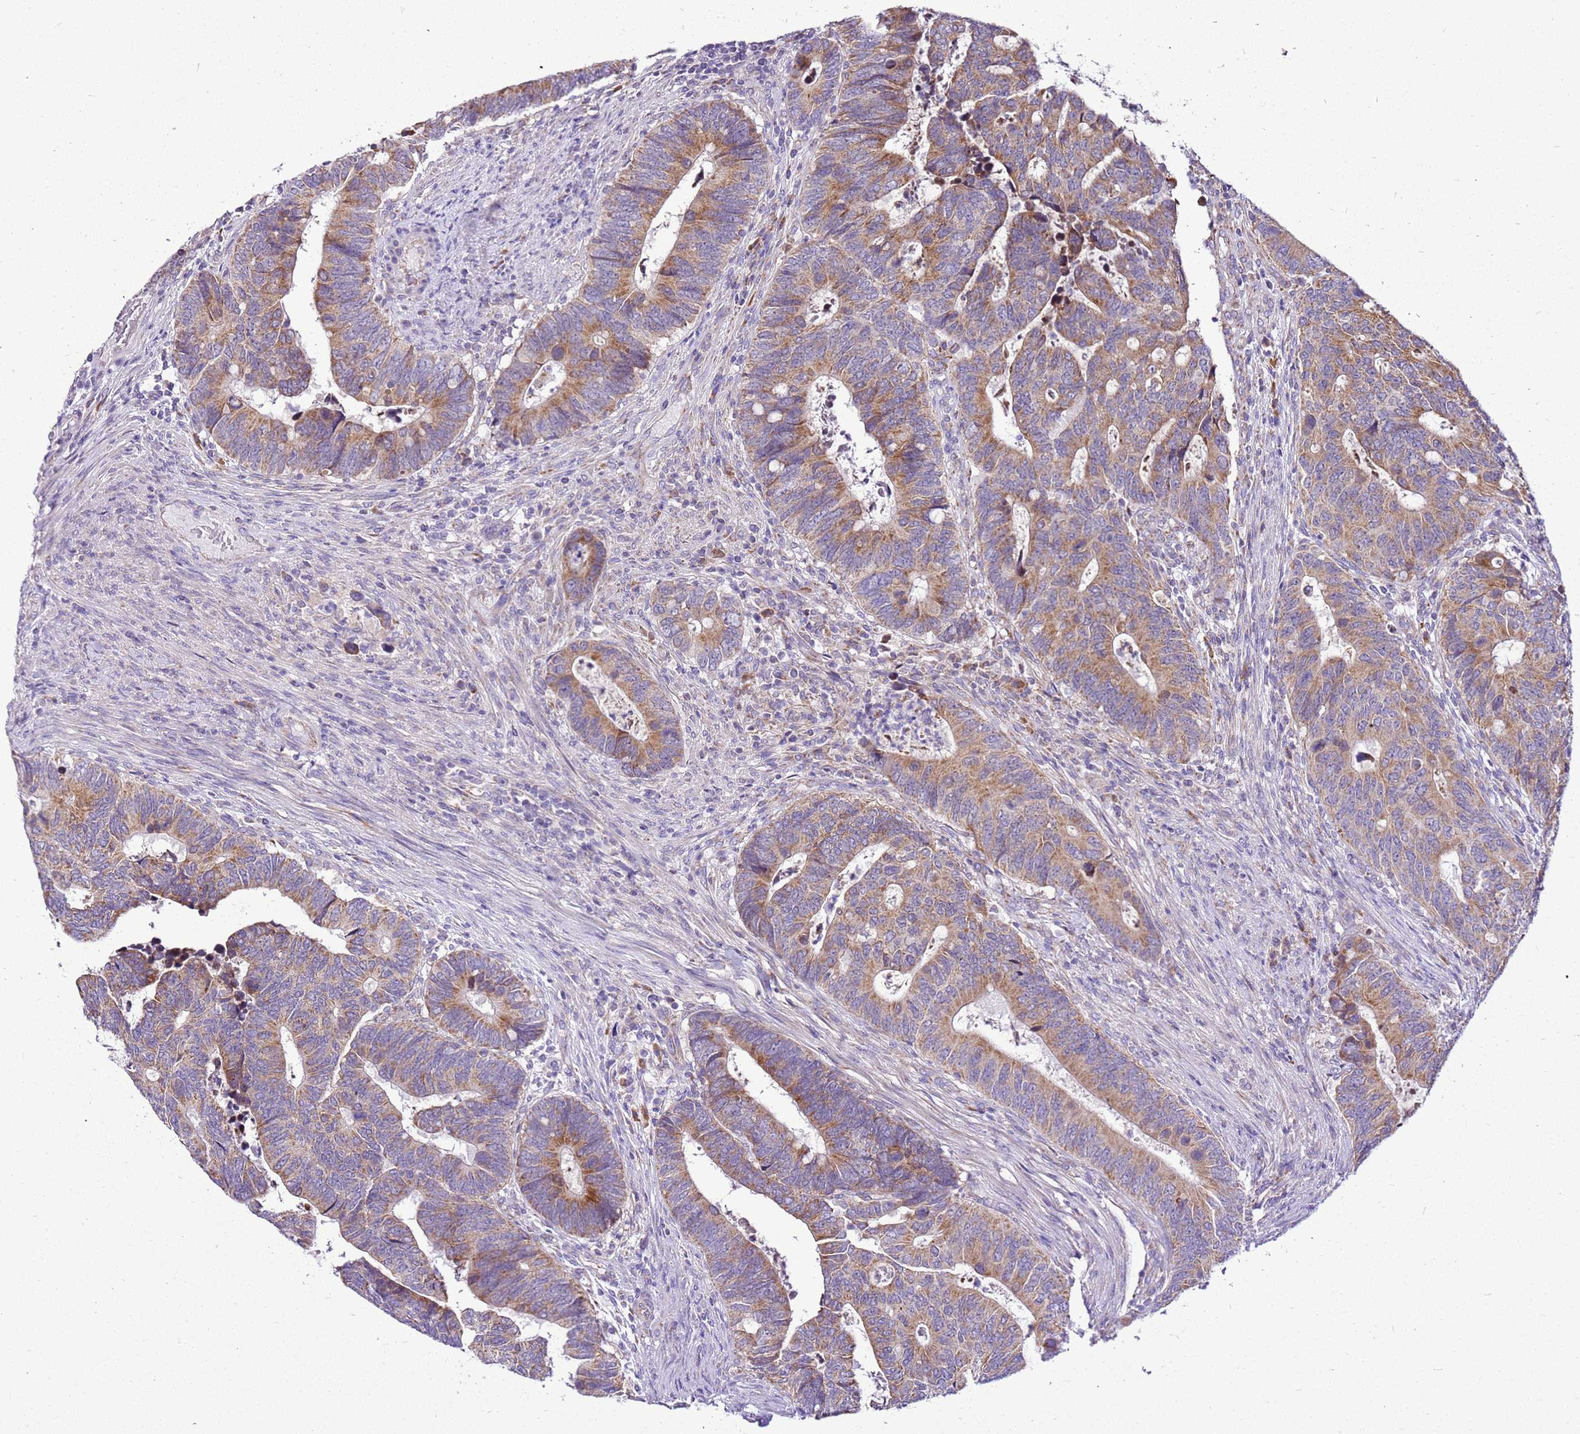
{"staining": {"intensity": "moderate", "quantity": ">75%", "location": "cytoplasmic/membranous"}, "tissue": "colorectal cancer", "cell_type": "Tumor cells", "image_type": "cancer", "snomed": [{"axis": "morphology", "description": "Adenocarcinoma, NOS"}, {"axis": "topography", "description": "Colon"}], "caption": "Moderate cytoplasmic/membranous staining for a protein is appreciated in about >75% of tumor cells of colorectal cancer (adenocarcinoma) using IHC.", "gene": "MRPL36", "patient": {"sex": "male", "age": 87}}